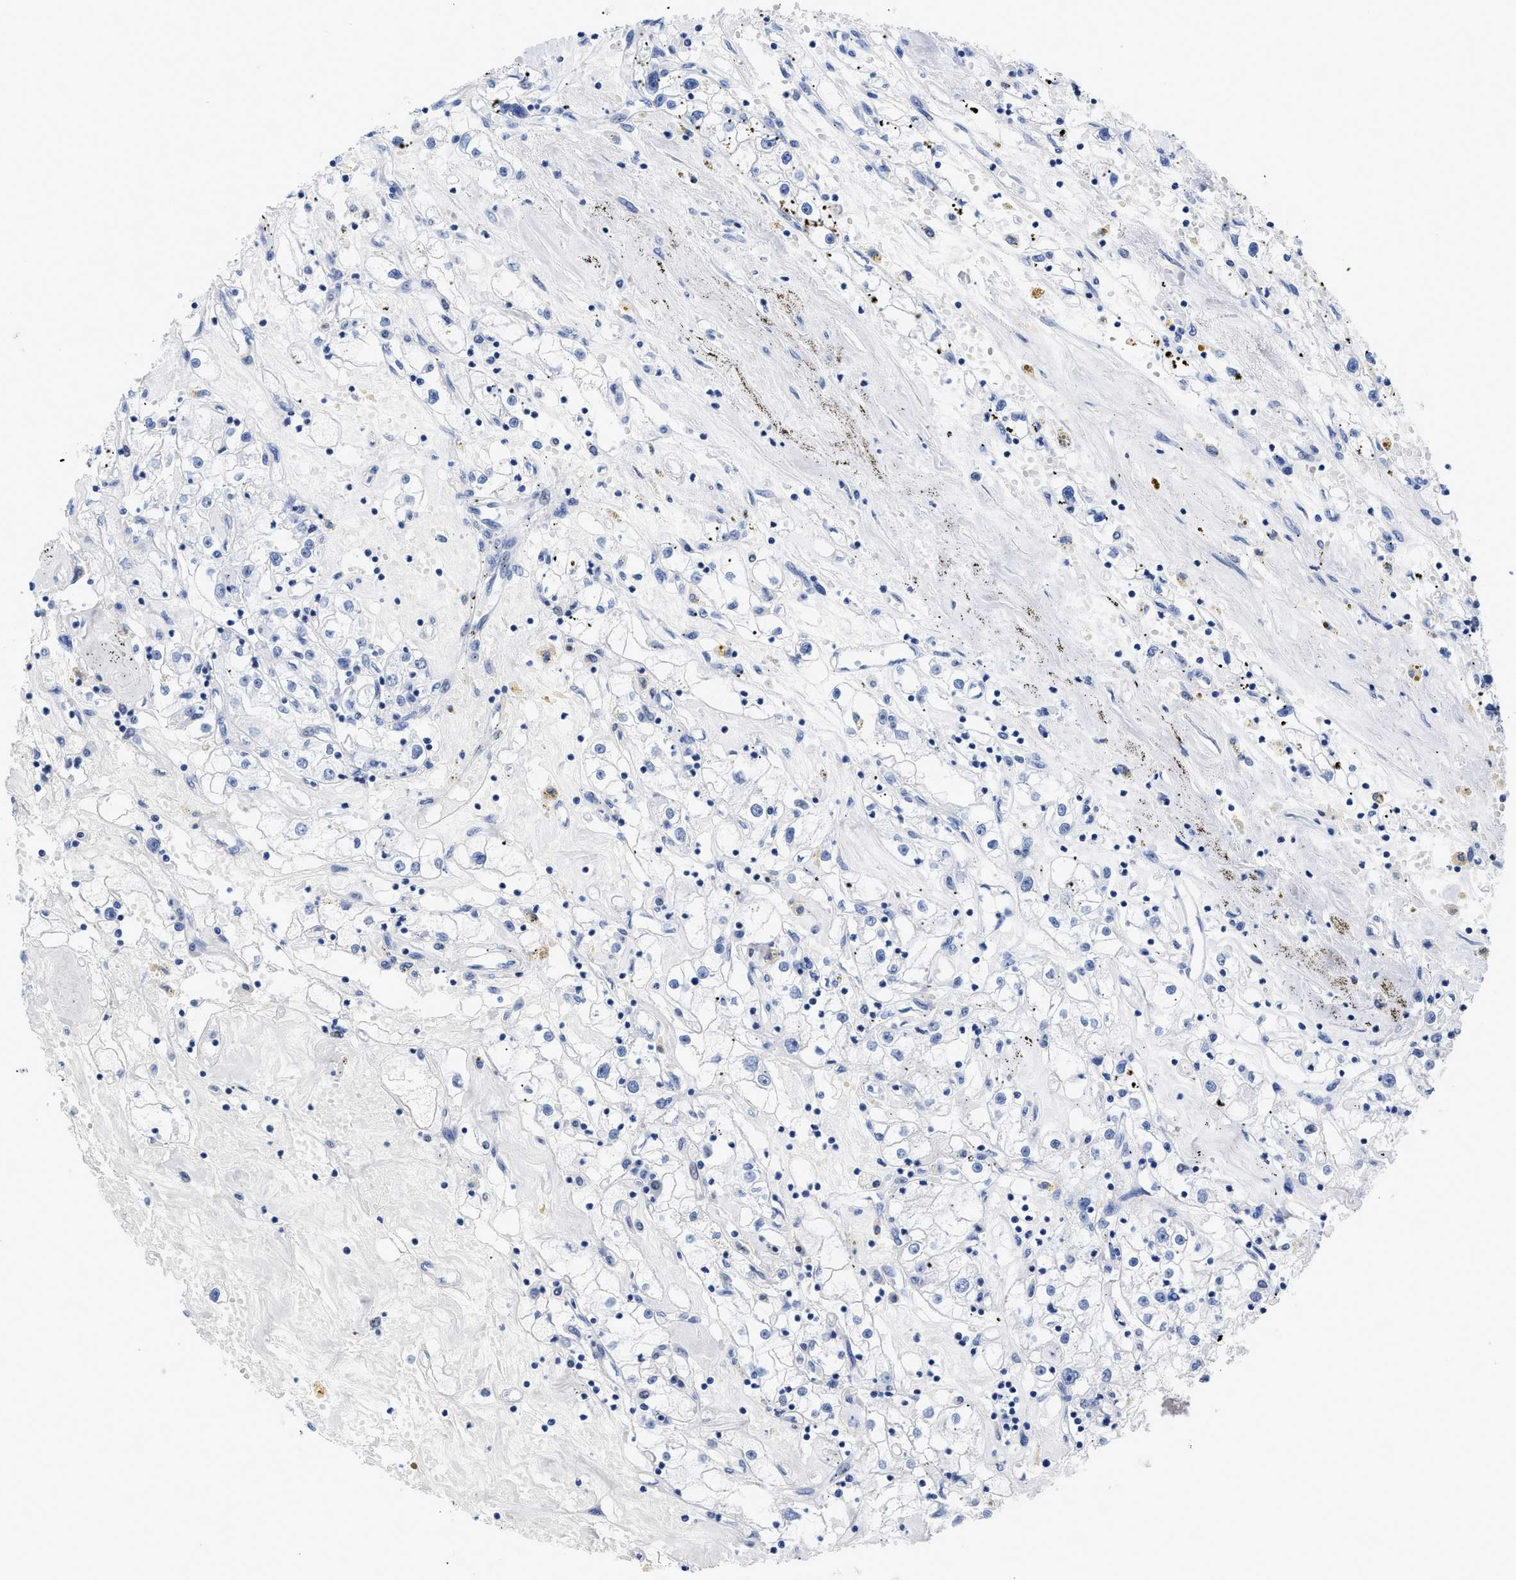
{"staining": {"intensity": "negative", "quantity": "none", "location": "none"}, "tissue": "renal cancer", "cell_type": "Tumor cells", "image_type": "cancer", "snomed": [{"axis": "morphology", "description": "Adenocarcinoma, NOS"}, {"axis": "topography", "description": "Kidney"}], "caption": "IHC image of neoplastic tissue: renal cancer stained with DAB reveals no significant protein positivity in tumor cells.", "gene": "DUSP26", "patient": {"sex": "male", "age": 56}}